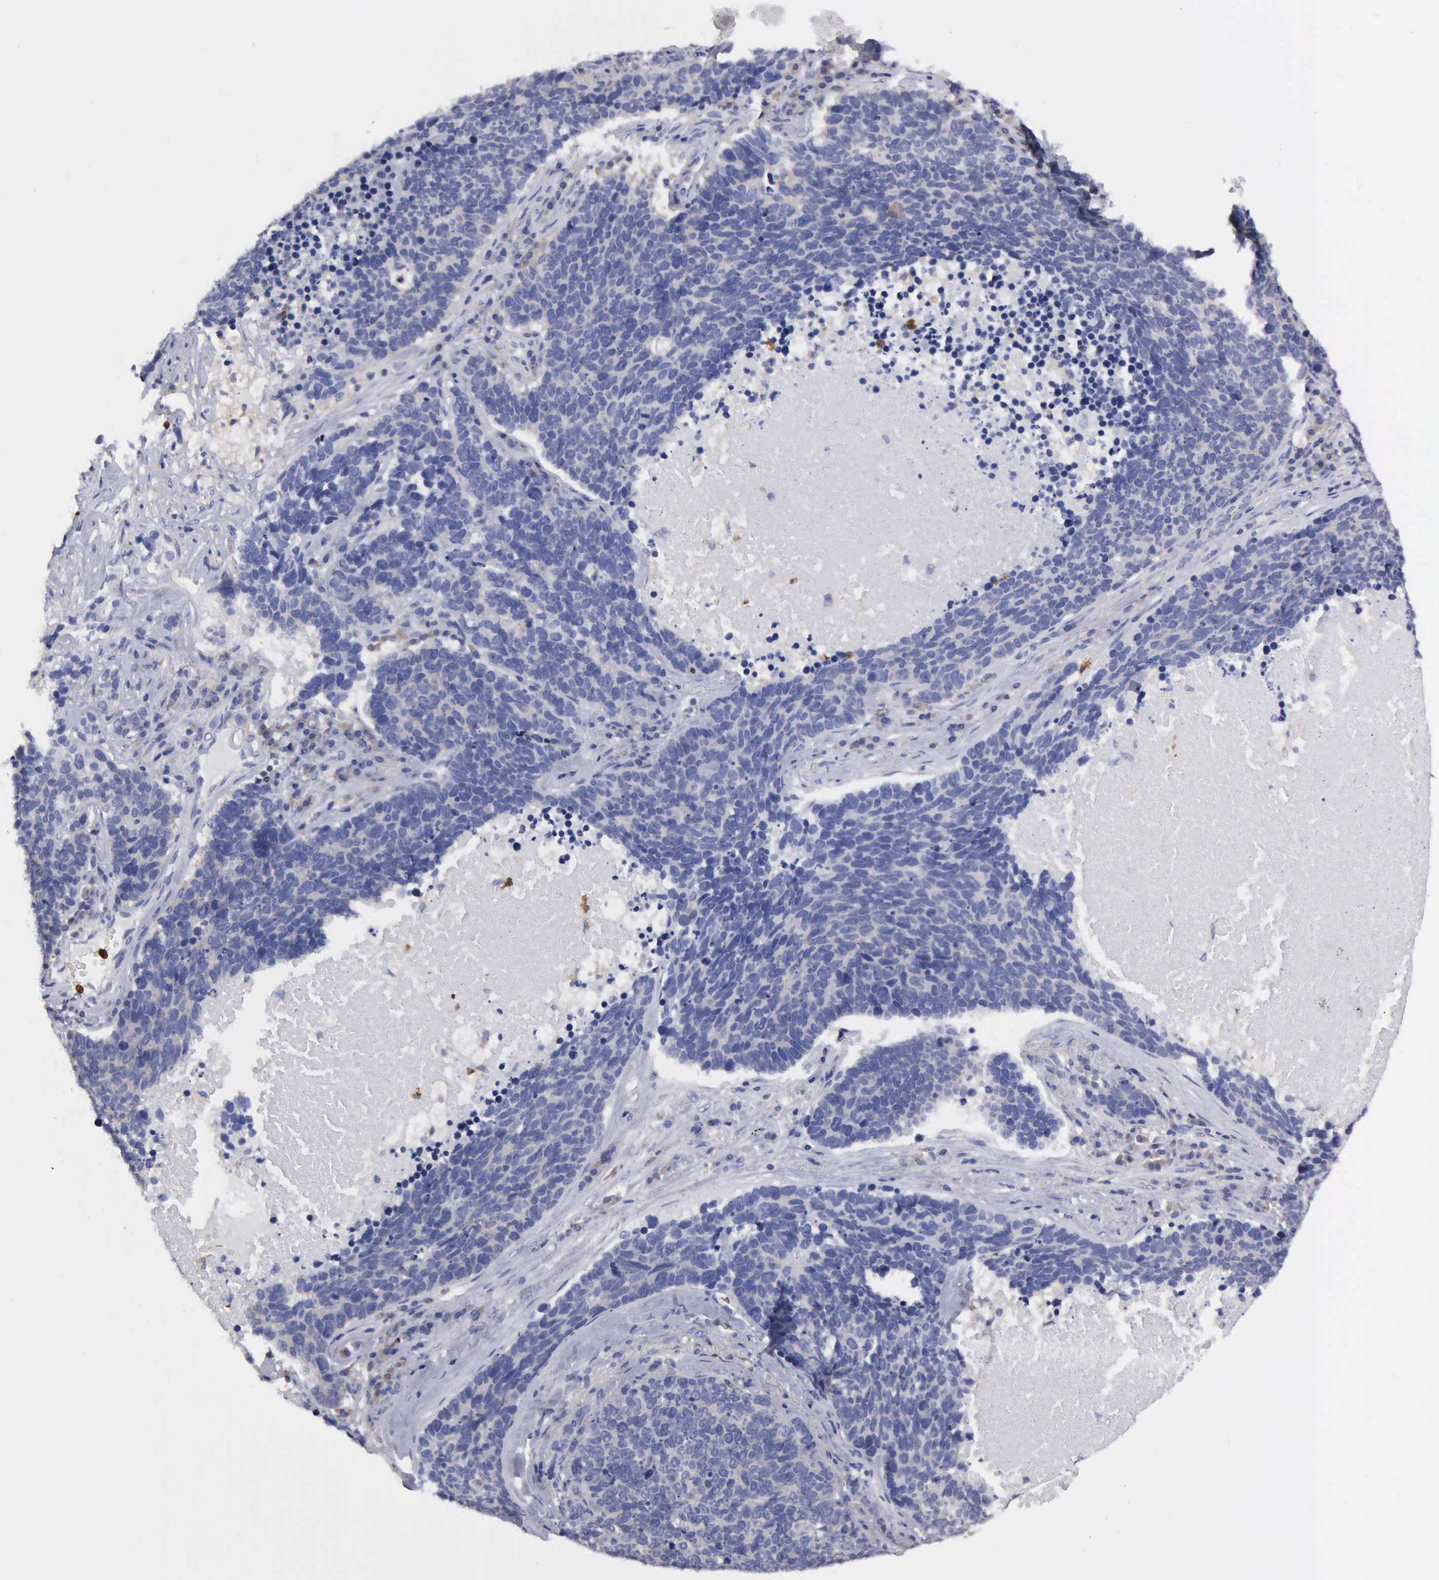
{"staining": {"intensity": "negative", "quantity": "none", "location": "none"}, "tissue": "lung cancer", "cell_type": "Tumor cells", "image_type": "cancer", "snomed": [{"axis": "morphology", "description": "Neoplasm, malignant, NOS"}, {"axis": "topography", "description": "Lung"}], "caption": "Tumor cells are negative for brown protein staining in lung cancer (neoplasm (malignant)). (Stains: DAB IHC with hematoxylin counter stain, Microscopy: brightfield microscopy at high magnification).", "gene": "G6PD", "patient": {"sex": "female", "age": 75}}